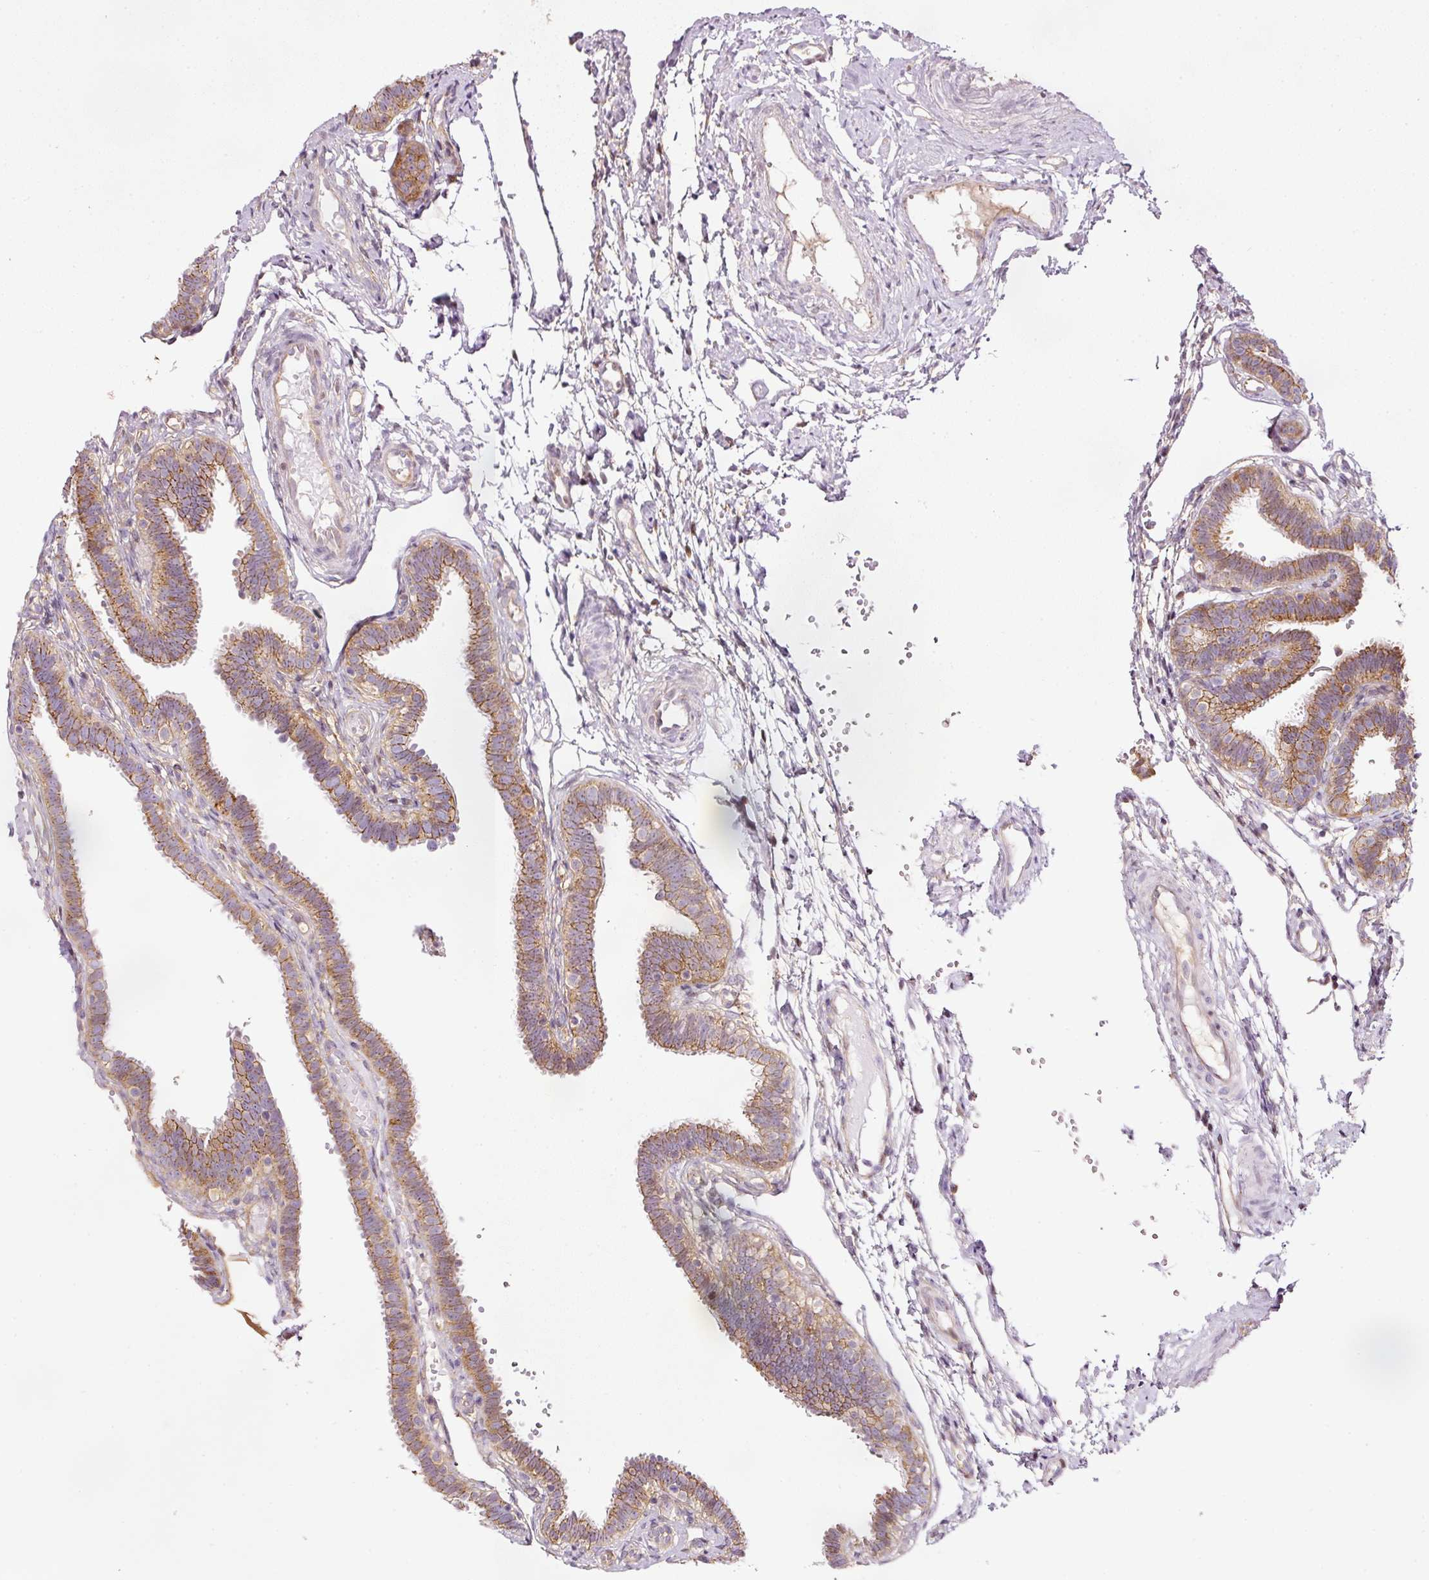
{"staining": {"intensity": "moderate", "quantity": ">75%", "location": "cytoplasmic/membranous"}, "tissue": "fallopian tube", "cell_type": "Glandular cells", "image_type": "normal", "snomed": [{"axis": "morphology", "description": "Normal tissue, NOS"}, {"axis": "topography", "description": "Fallopian tube"}], "caption": "Brown immunohistochemical staining in benign human fallopian tube displays moderate cytoplasmic/membranous expression in approximately >75% of glandular cells.", "gene": "SCNM1", "patient": {"sex": "female", "age": 37}}